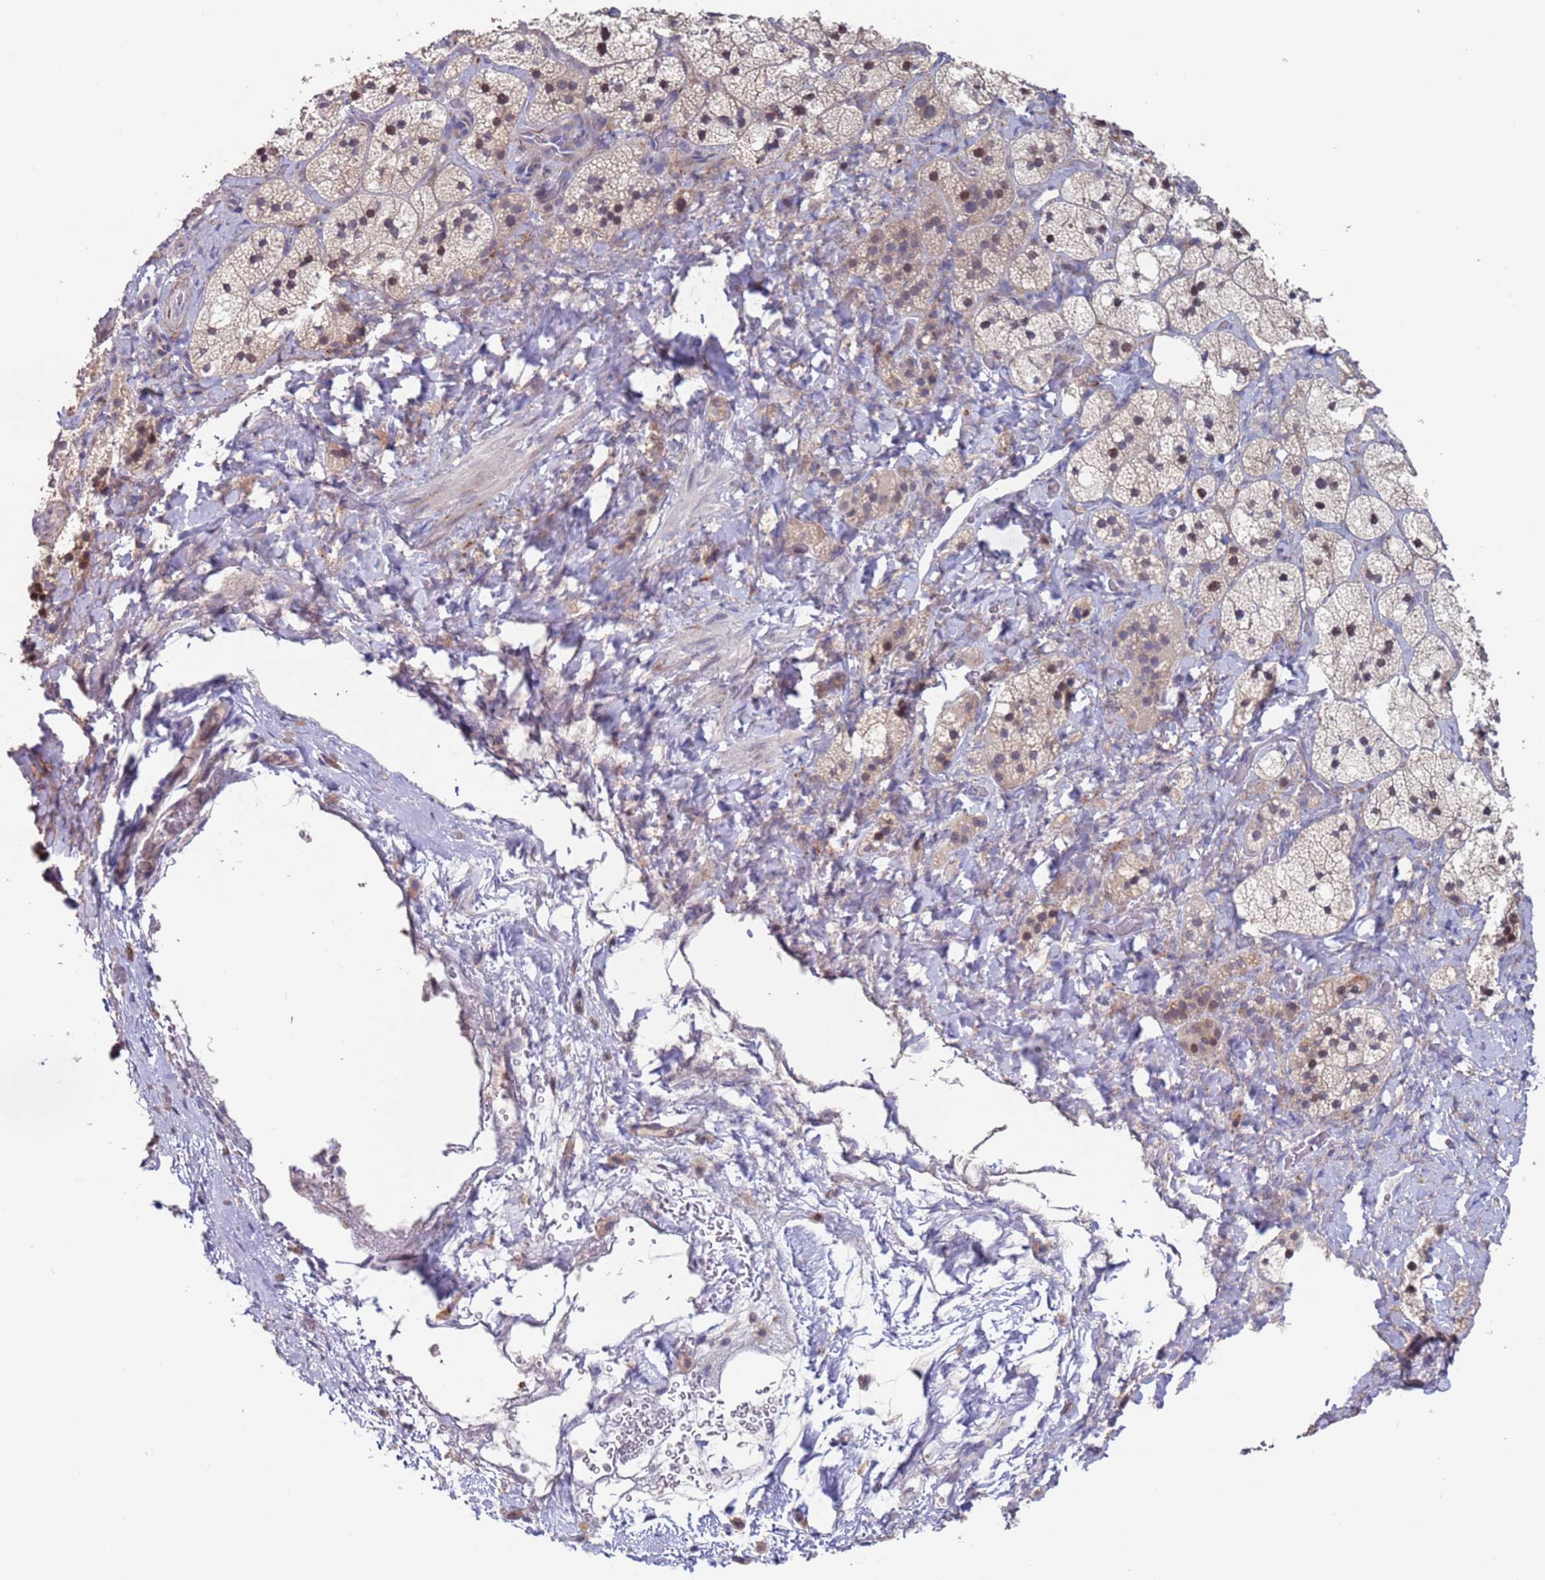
{"staining": {"intensity": "moderate", "quantity": "25%-75%", "location": "cytoplasmic/membranous,nuclear"}, "tissue": "adrenal gland", "cell_type": "Glandular cells", "image_type": "normal", "snomed": [{"axis": "morphology", "description": "Normal tissue, NOS"}, {"axis": "topography", "description": "Adrenal gland"}], "caption": "Immunohistochemical staining of unremarkable human adrenal gland shows medium levels of moderate cytoplasmic/membranous,nuclear staining in approximately 25%-75% of glandular cells.", "gene": "FBXO27", "patient": {"sex": "male", "age": 61}}